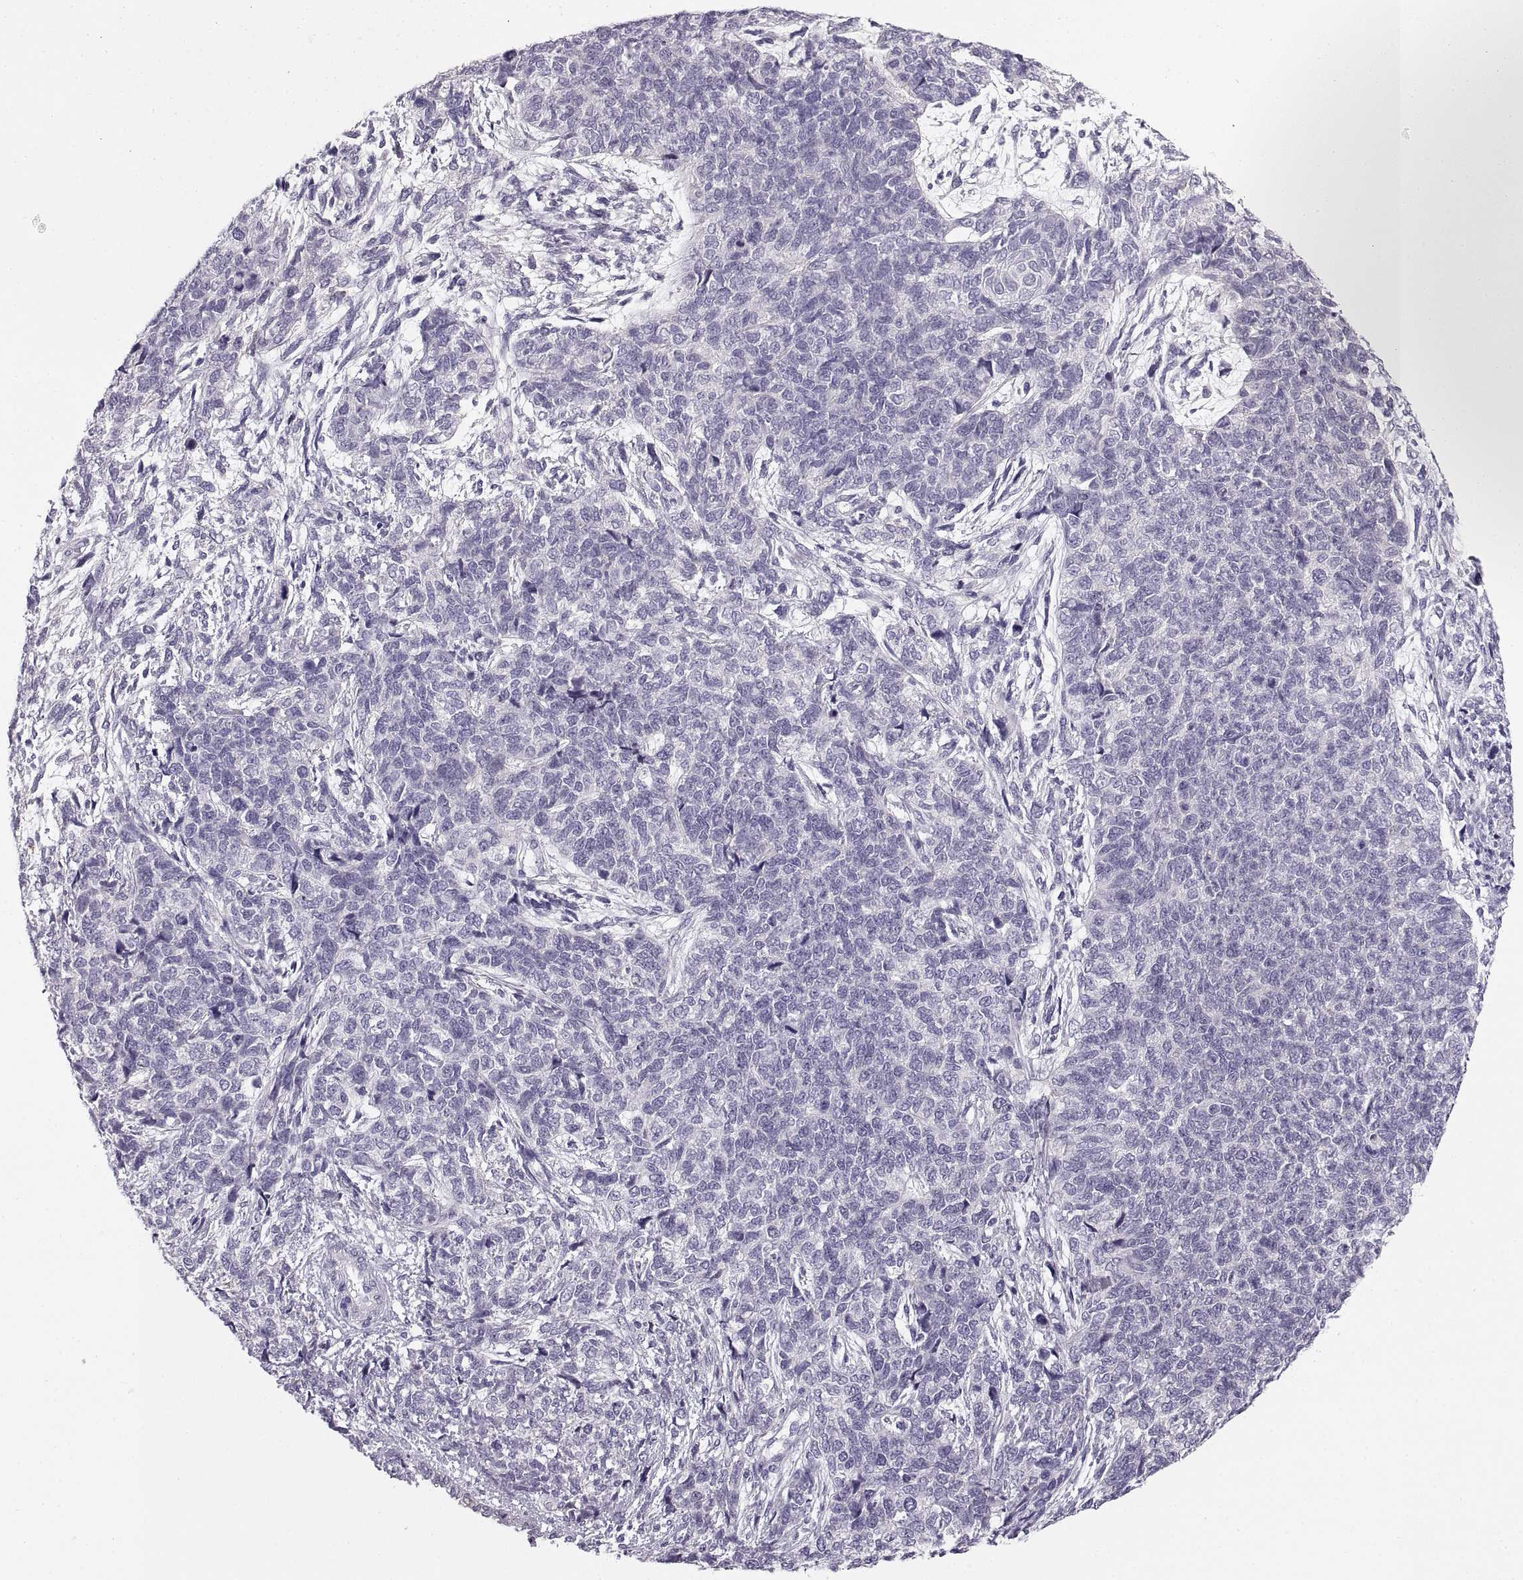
{"staining": {"intensity": "negative", "quantity": "none", "location": "none"}, "tissue": "cervical cancer", "cell_type": "Tumor cells", "image_type": "cancer", "snomed": [{"axis": "morphology", "description": "Squamous cell carcinoma, NOS"}, {"axis": "topography", "description": "Cervix"}], "caption": "Human cervical cancer stained for a protein using immunohistochemistry shows no expression in tumor cells.", "gene": "COL9A3", "patient": {"sex": "female", "age": 63}}